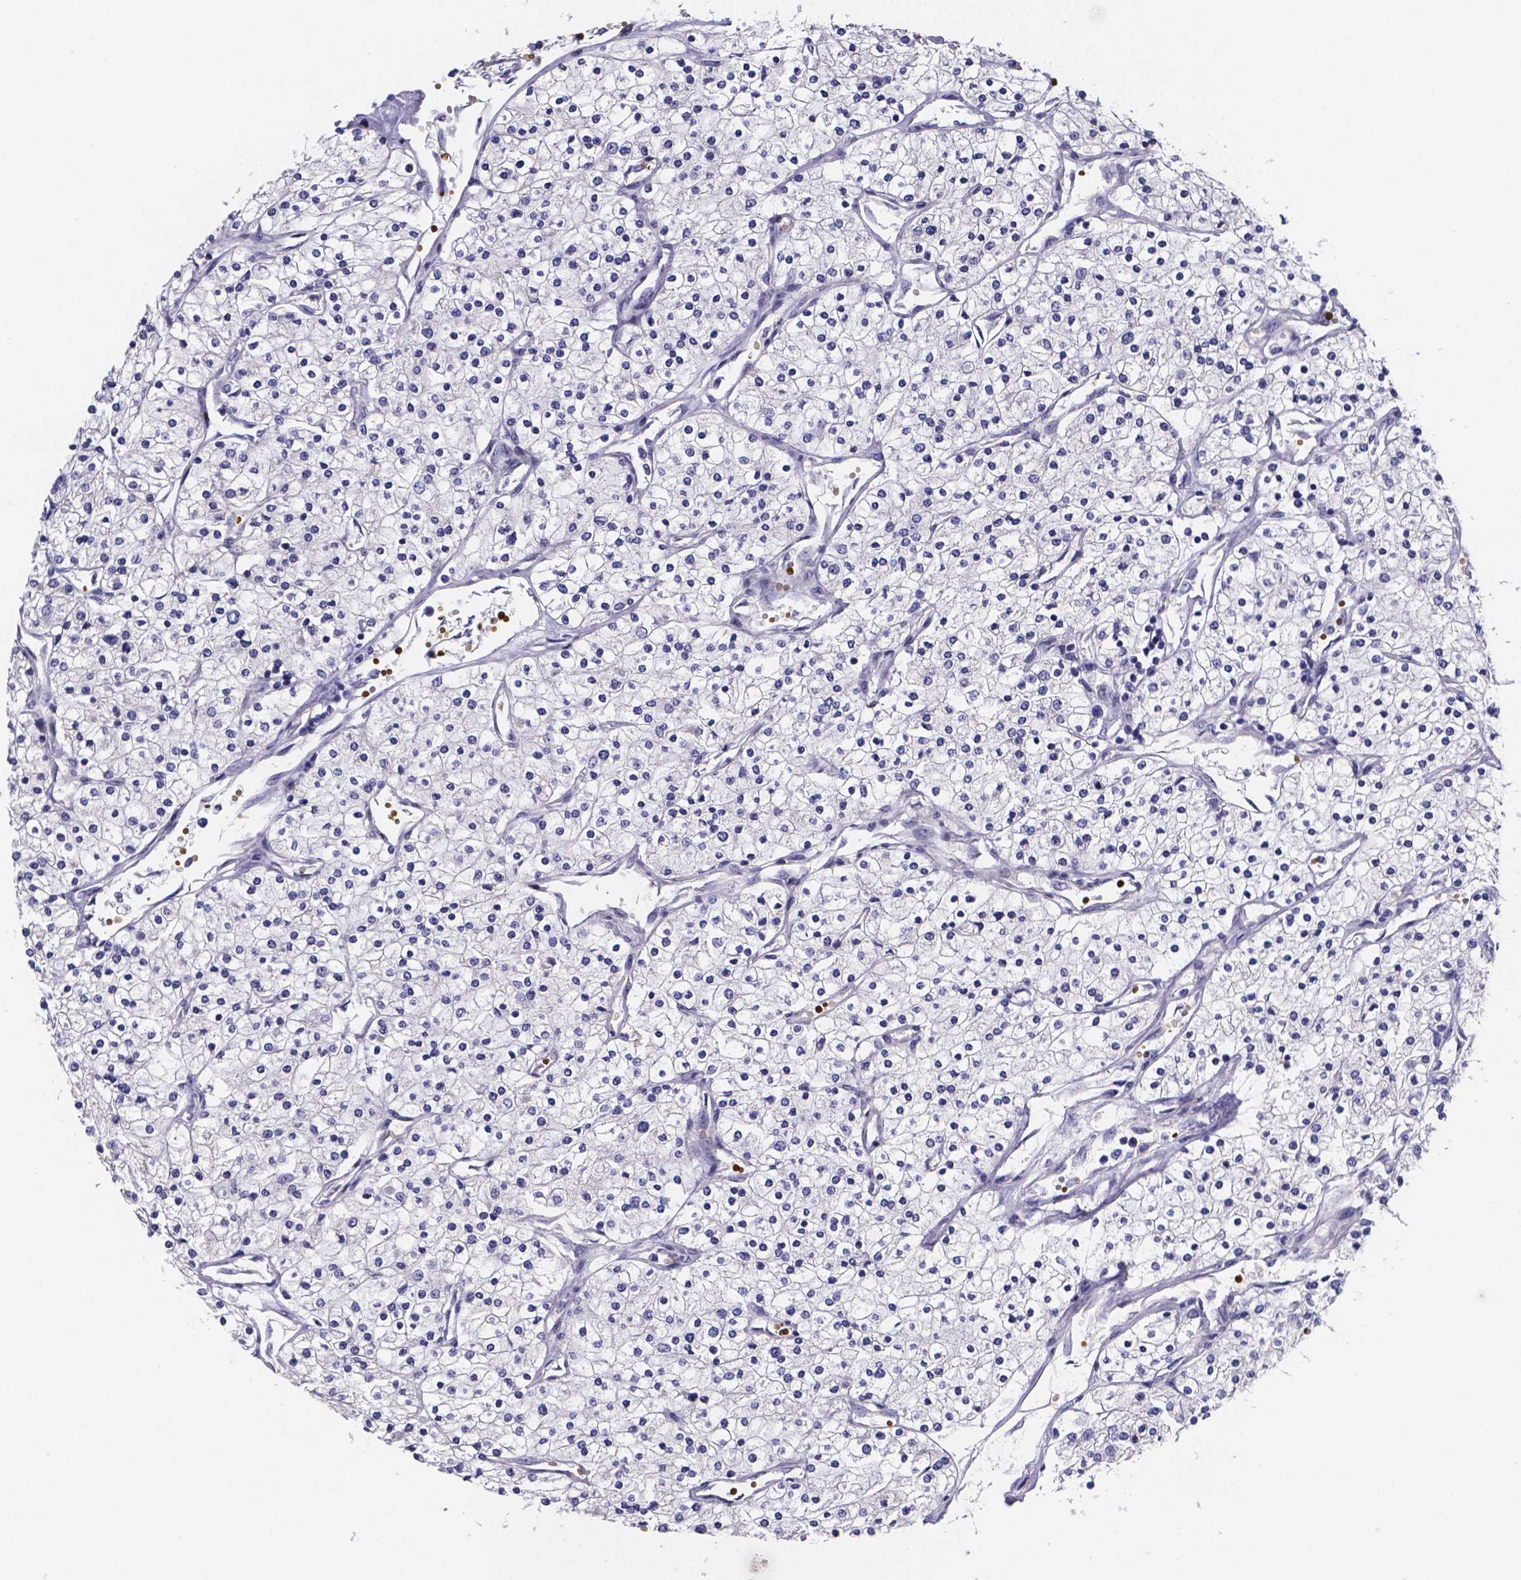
{"staining": {"intensity": "negative", "quantity": "none", "location": "none"}, "tissue": "renal cancer", "cell_type": "Tumor cells", "image_type": "cancer", "snomed": [{"axis": "morphology", "description": "Adenocarcinoma, NOS"}, {"axis": "topography", "description": "Kidney"}], "caption": "Tumor cells show no significant protein expression in renal adenocarcinoma.", "gene": "GABRA3", "patient": {"sex": "male", "age": 80}}